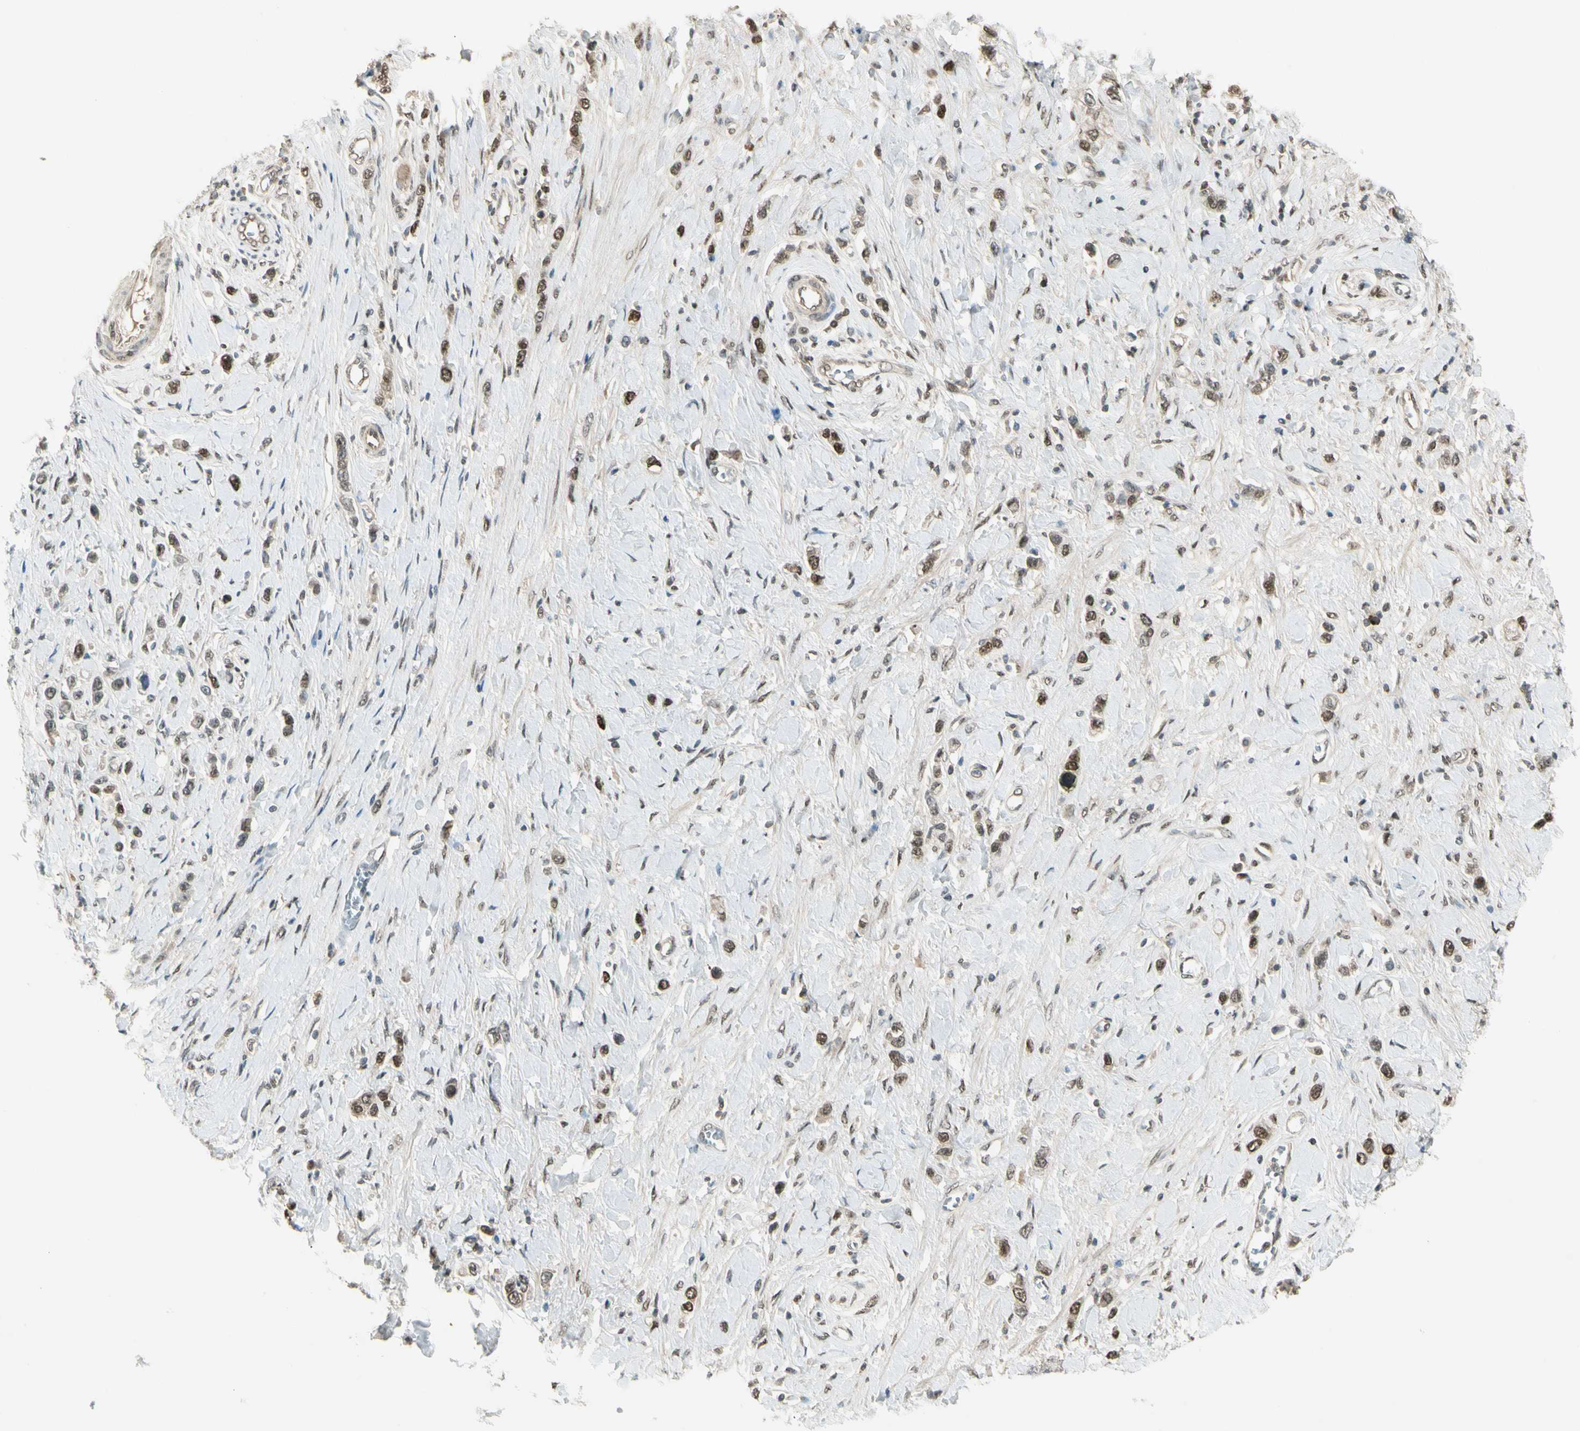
{"staining": {"intensity": "strong", "quantity": ">75%", "location": "nuclear"}, "tissue": "stomach cancer", "cell_type": "Tumor cells", "image_type": "cancer", "snomed": [{"axis": "morphology", "description": "Normal tissue, NOS"}, {"axis": "morphology", "description": "Adenocarcinoma, NOS"}, {"axis": "topography", "description": "Stomach, upper"}, {"axis": "topography", "description": "Stomach"}], "caption": "Tumor cells demonstrate strong nuclear staining in approximately >75% of cells in adenocarcinoma (stomach).", "gene": "GTF3A", "patient": {"sex": "female", "age": 65}}